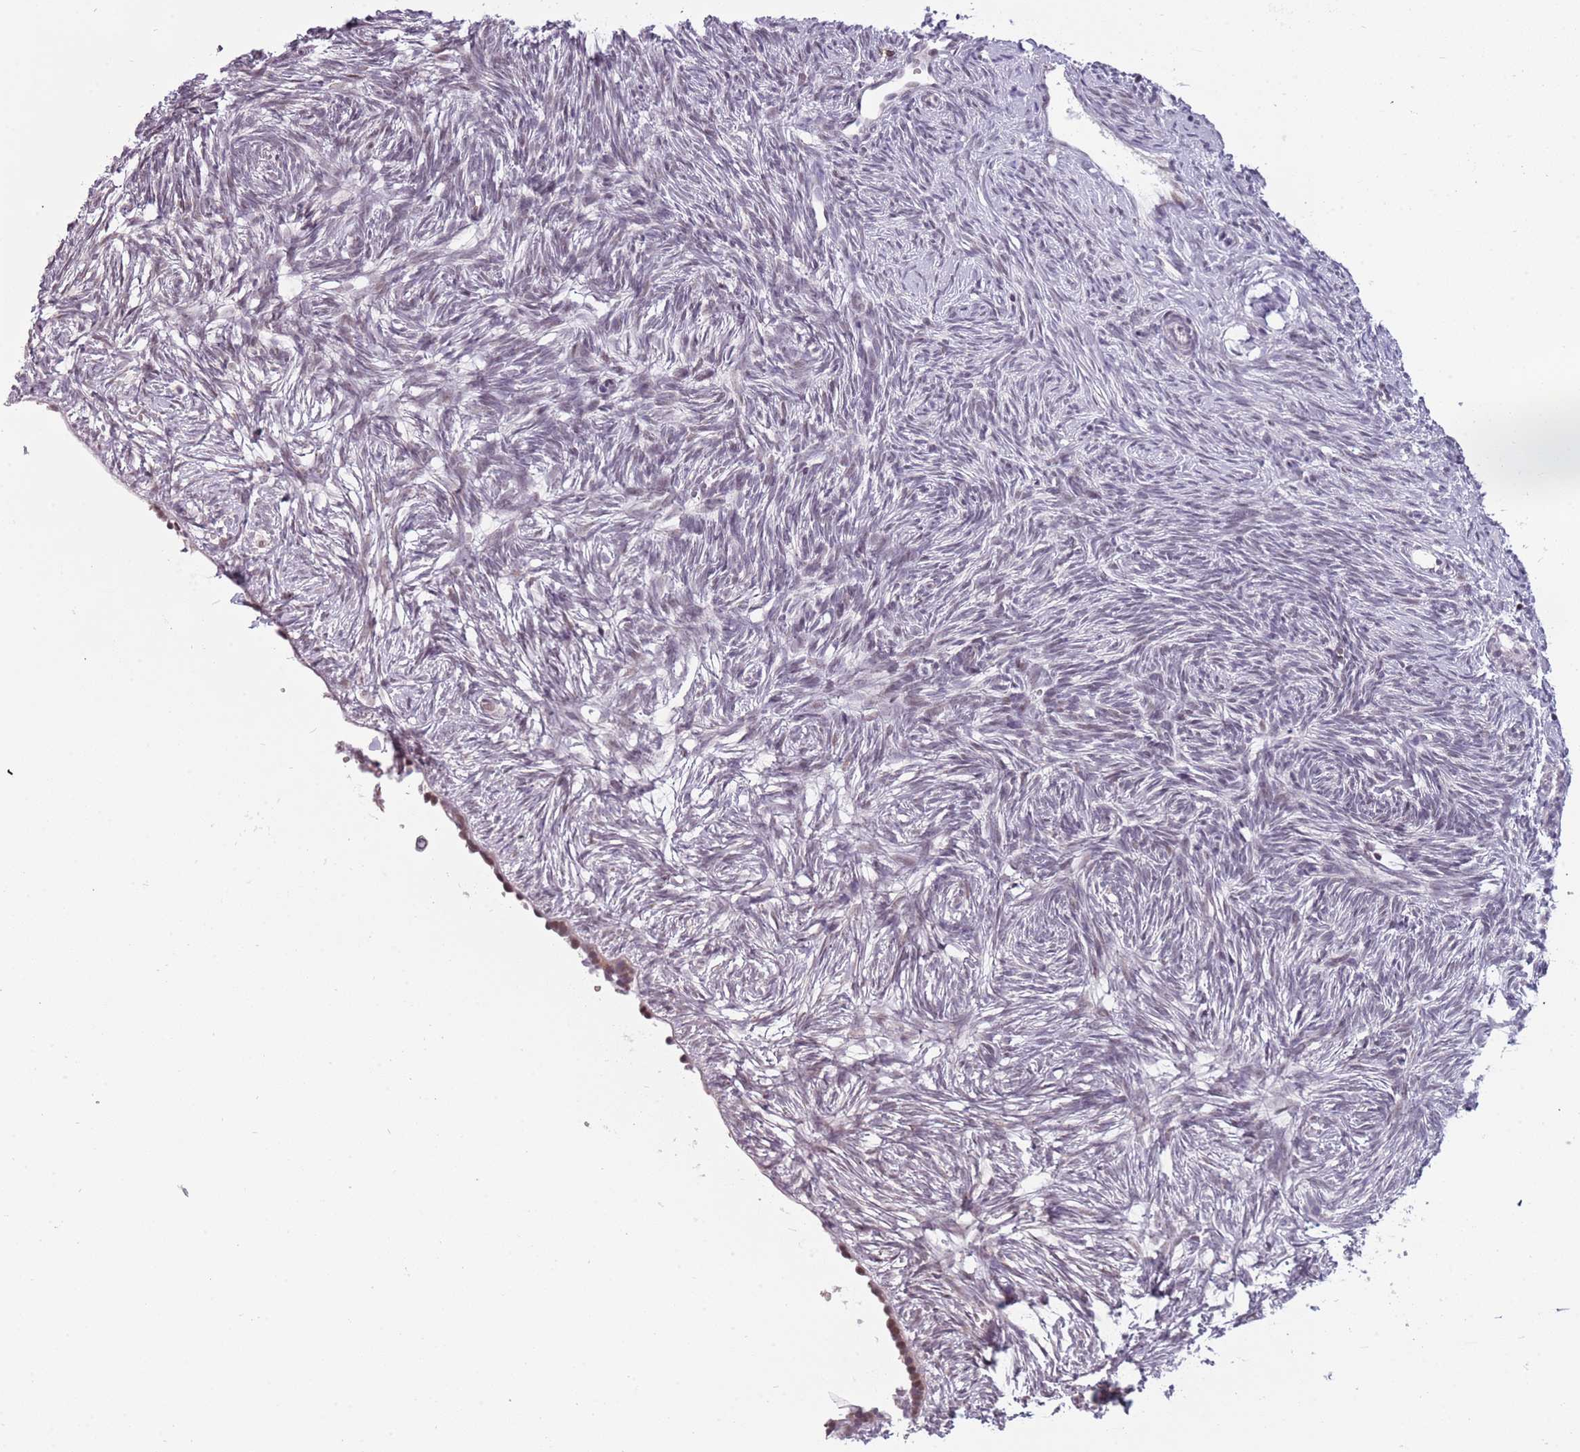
{"staining": {"intensity": "negative", "quantity": "none", "location": "none"}, "tissue": "ovary", "cell_type": "Ovarian stroma cells", "image_type": "normal", "snomed": [{"axis": "morphology", "description": "Normal tissue, NOS"}, {"axis": "topography", "description": "Ovary"}], "caption": "High power microscopy photomicrograph of an IHC photomicrograph of unremarkable ovary, revealing no significant expression in ovarian stroma cells.", "gene": "BARD1", "patient": {"sex": "female", "age": 51}}